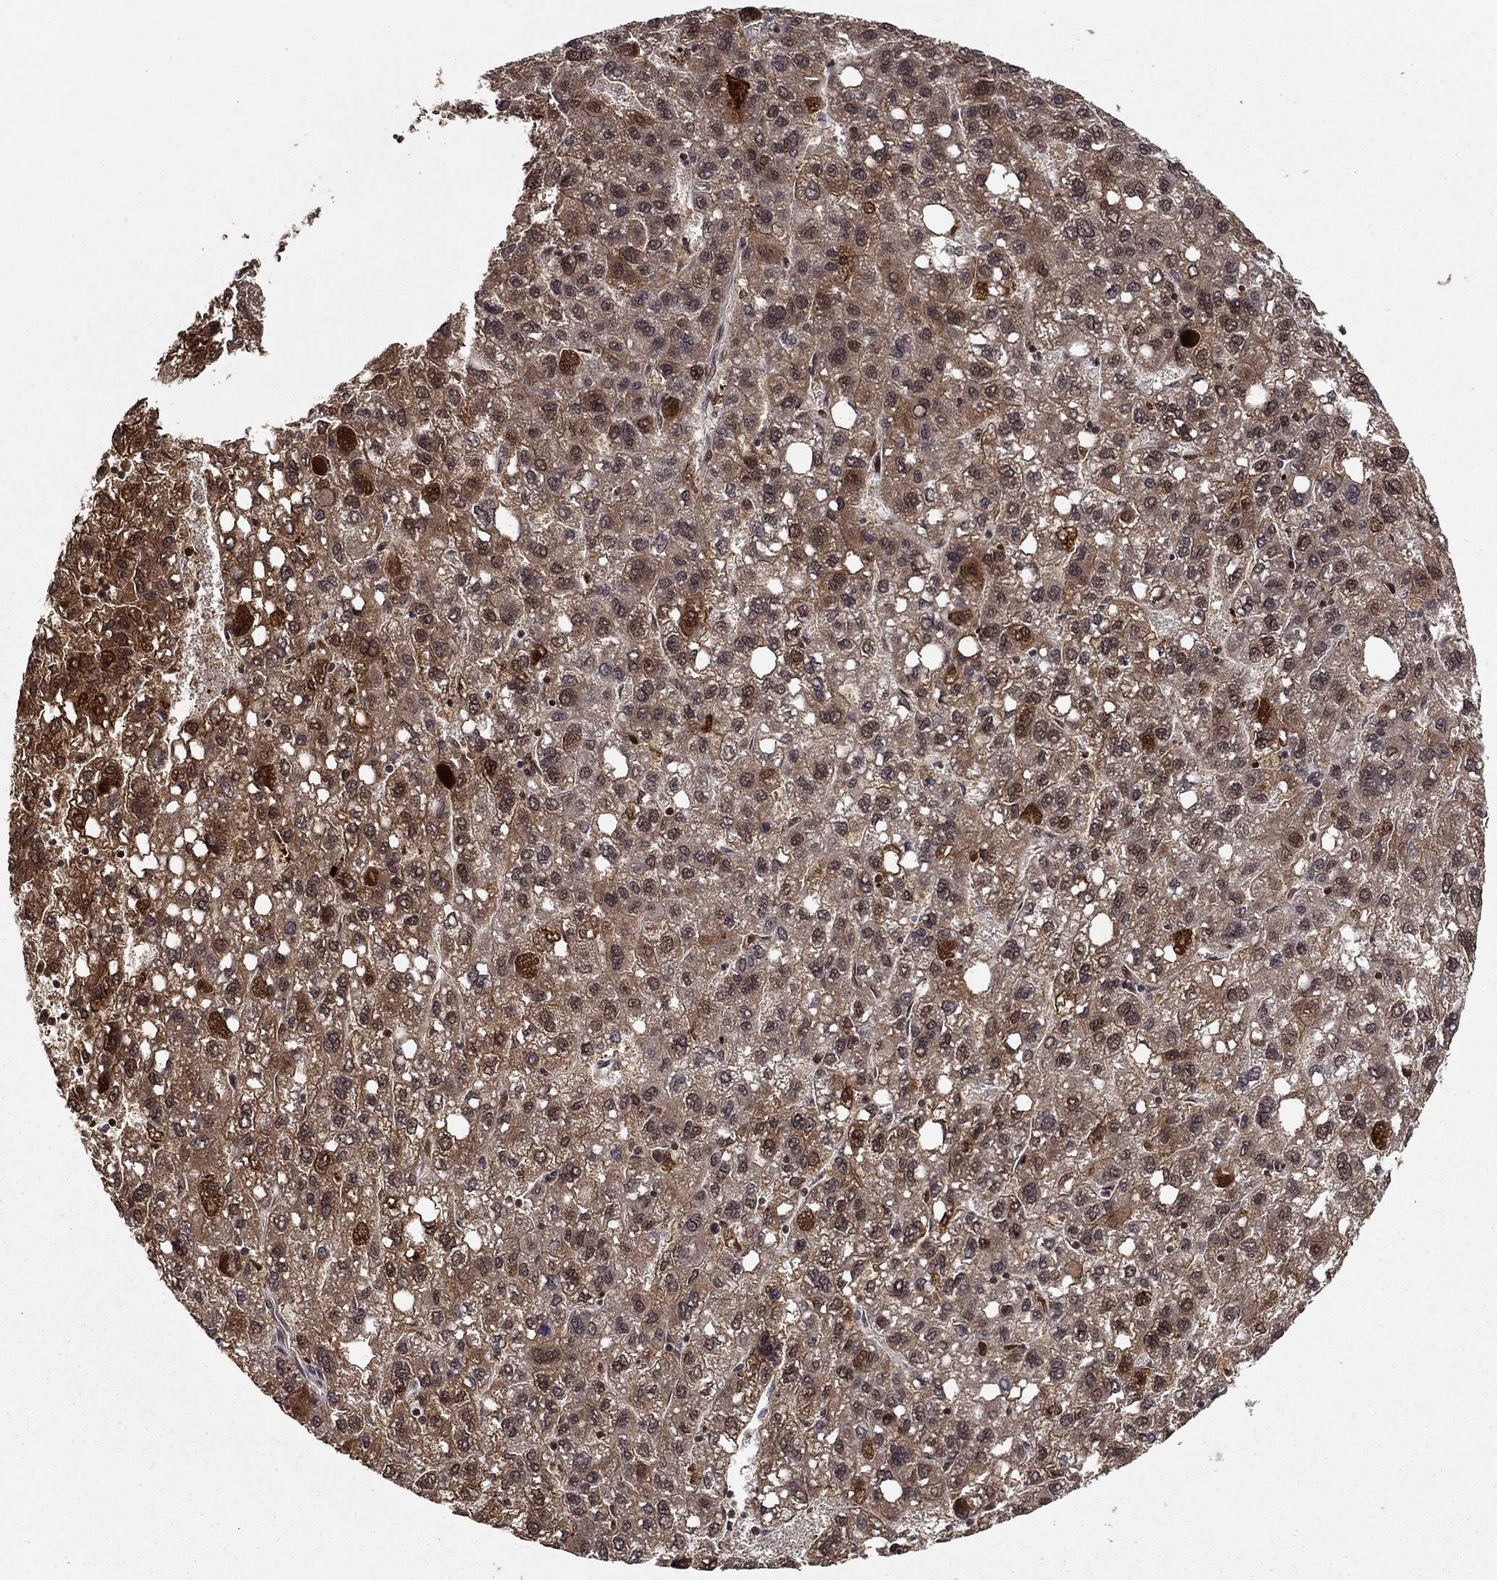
{"staining": {"intensity": "moderate", "quantity": "<25%", "location": "cytoplasmic/membranous"}, "tissue": "liver cancer", "cell_type": "Tumor cells", "image_type": "cancer", "snomed": [{"axis": "morphology", "description": "Carcinoma, Hepatocellular, NOS"}, {"axis": "topography", "description": "Liver"}], "caption": "This image demonstrates immunohistochemistry (IHC) staining of hepatocellular carcinoma (liver), with low moderate cytoplasmic/membranous staining in approximately <25% of tumor cells.", "gene": "CDCA7L", "patient": {"sex": "female", "age": 82}}